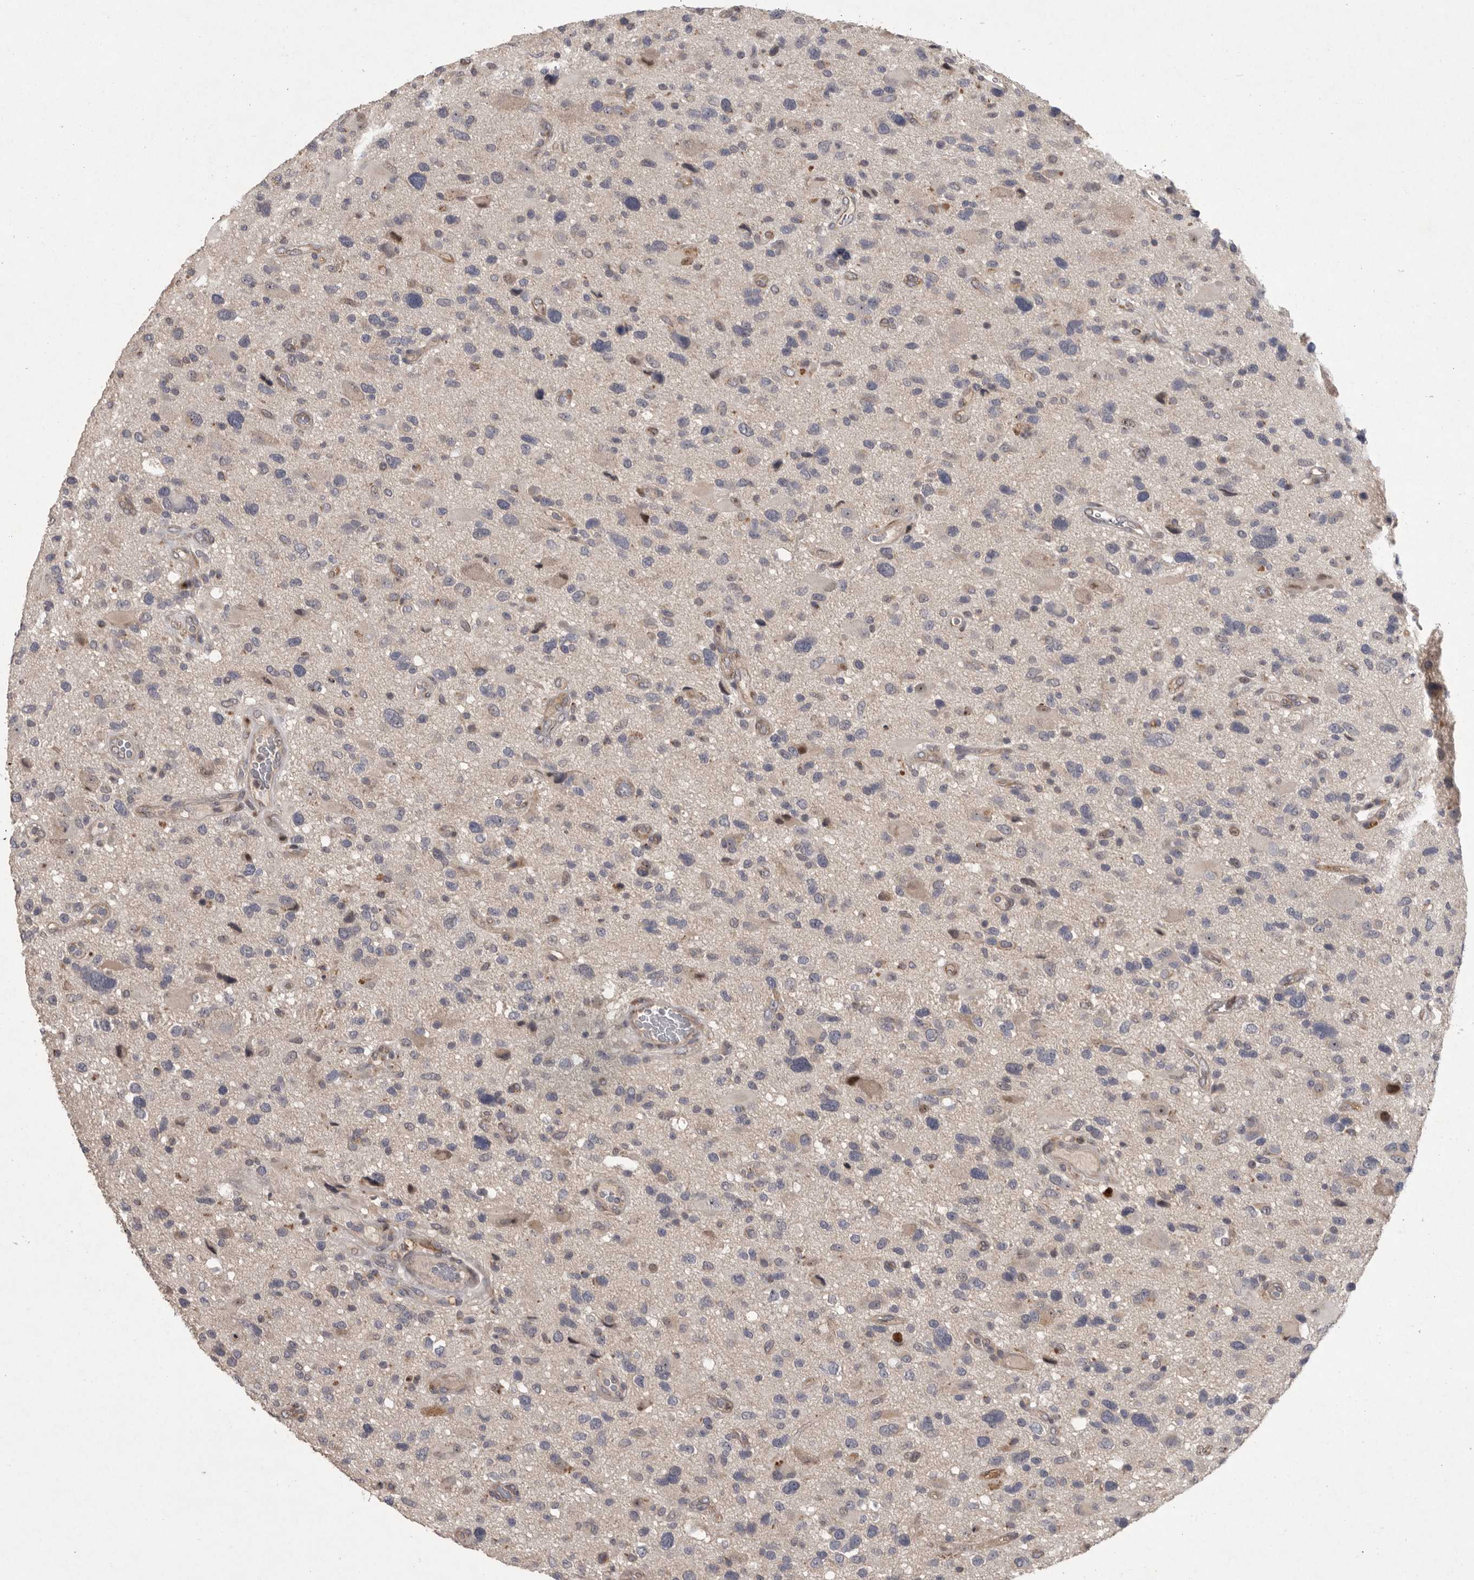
{"staining": {"intensity": "negative", "quantity": "none", "location": "none"}, "tissue": "glioma", "cell_type": "Tumor cells", "image_type": "cancer", "snomed": [{"axis": "morphology", "description": "Glioma, malignant, High grade"}, {"axis": "topography", "description": "Brain"}], "caption": "Protein analysis of malignant glioma (high-grade) demonstrates no significant positivity in tumor cells.", "gene": "MAN2A1", "patient": {"sex": "male", "age": 33}}